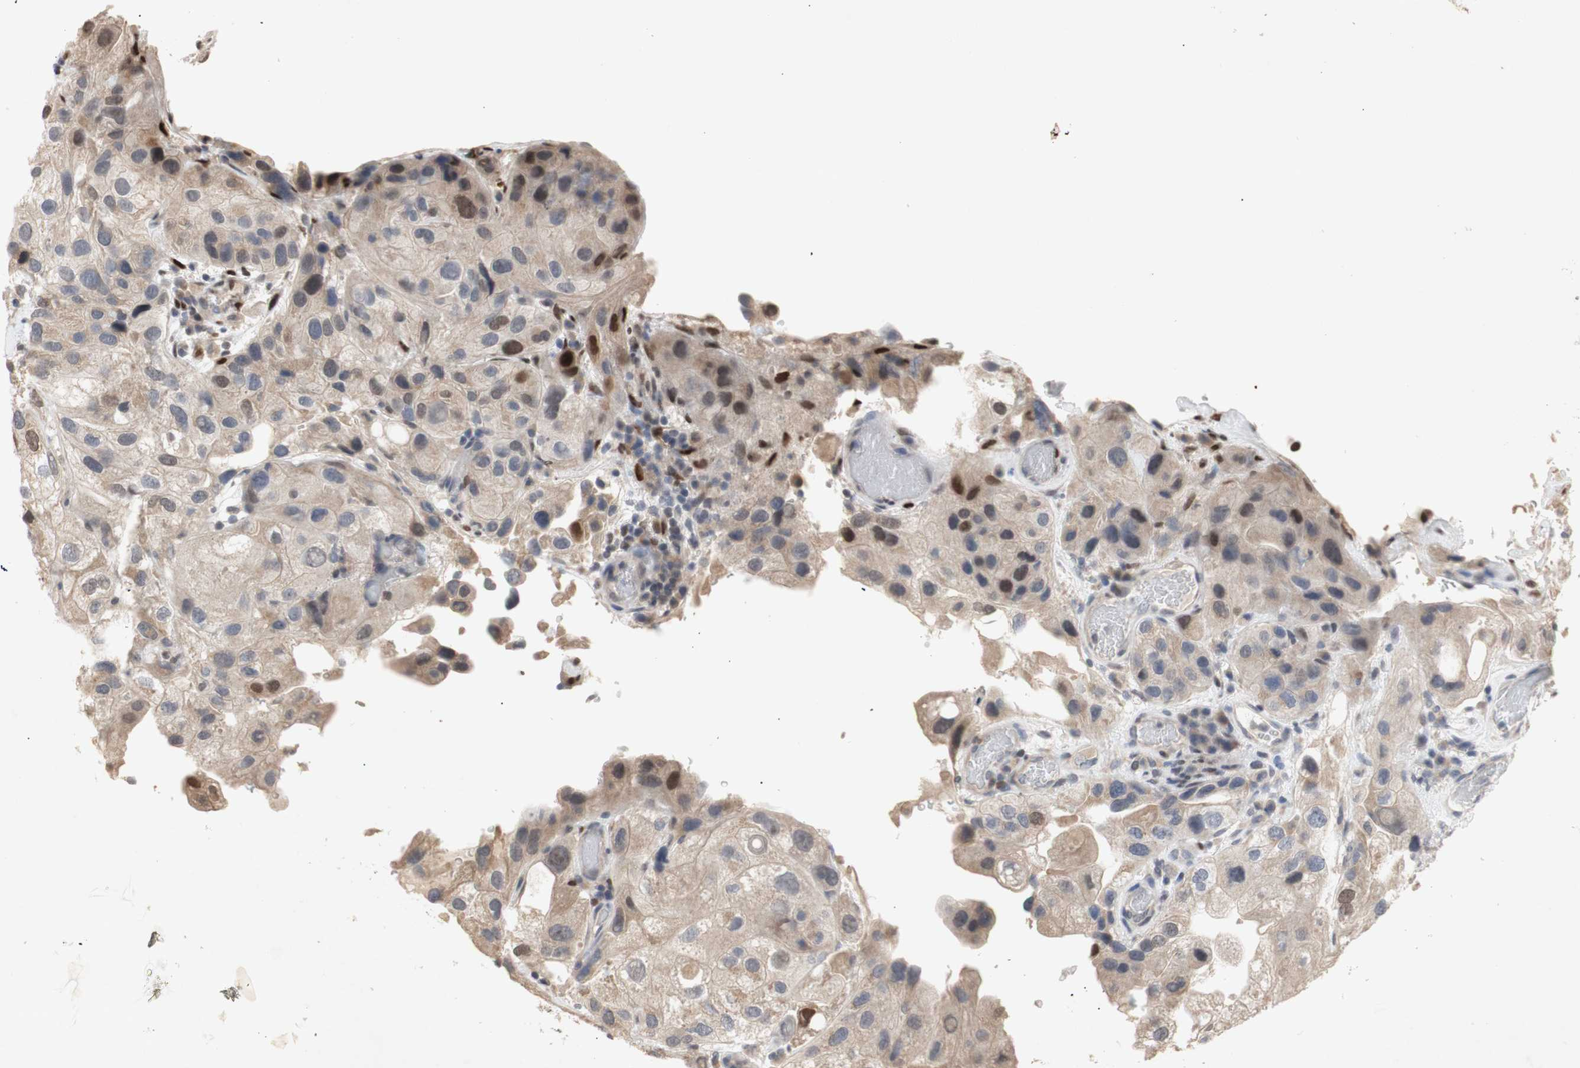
{"staining": {"intensity": "weak", "quantity": ">75%", "location": "cytoplasmic/membranous"}, "tissue": "urothelial cancer", "cell_type": "Tumor cells", "image_type": "cancer", "snomed": [{"axis": "morphology", "description": "Urothelial carcinoma, High grade"}, {"axis": "topography", "description": "Urinary bladder"}], "caption": "High-magnification brightfield microscopy of urothelial cancer stained with DAB (3,3'-diaminobenzidine) (brown) and counterstained with hematoxylin (blue). tumor cells exhibit weak cytoplasmic/membranous staining is appreciated in approximately>75% of cells. Using DAB (brown) and hematoxylin (blue) stains, captured at high magnification using brightfield microscopy.", "gene": "FOSB", "patient": {"sex": "female", "age": 64}}